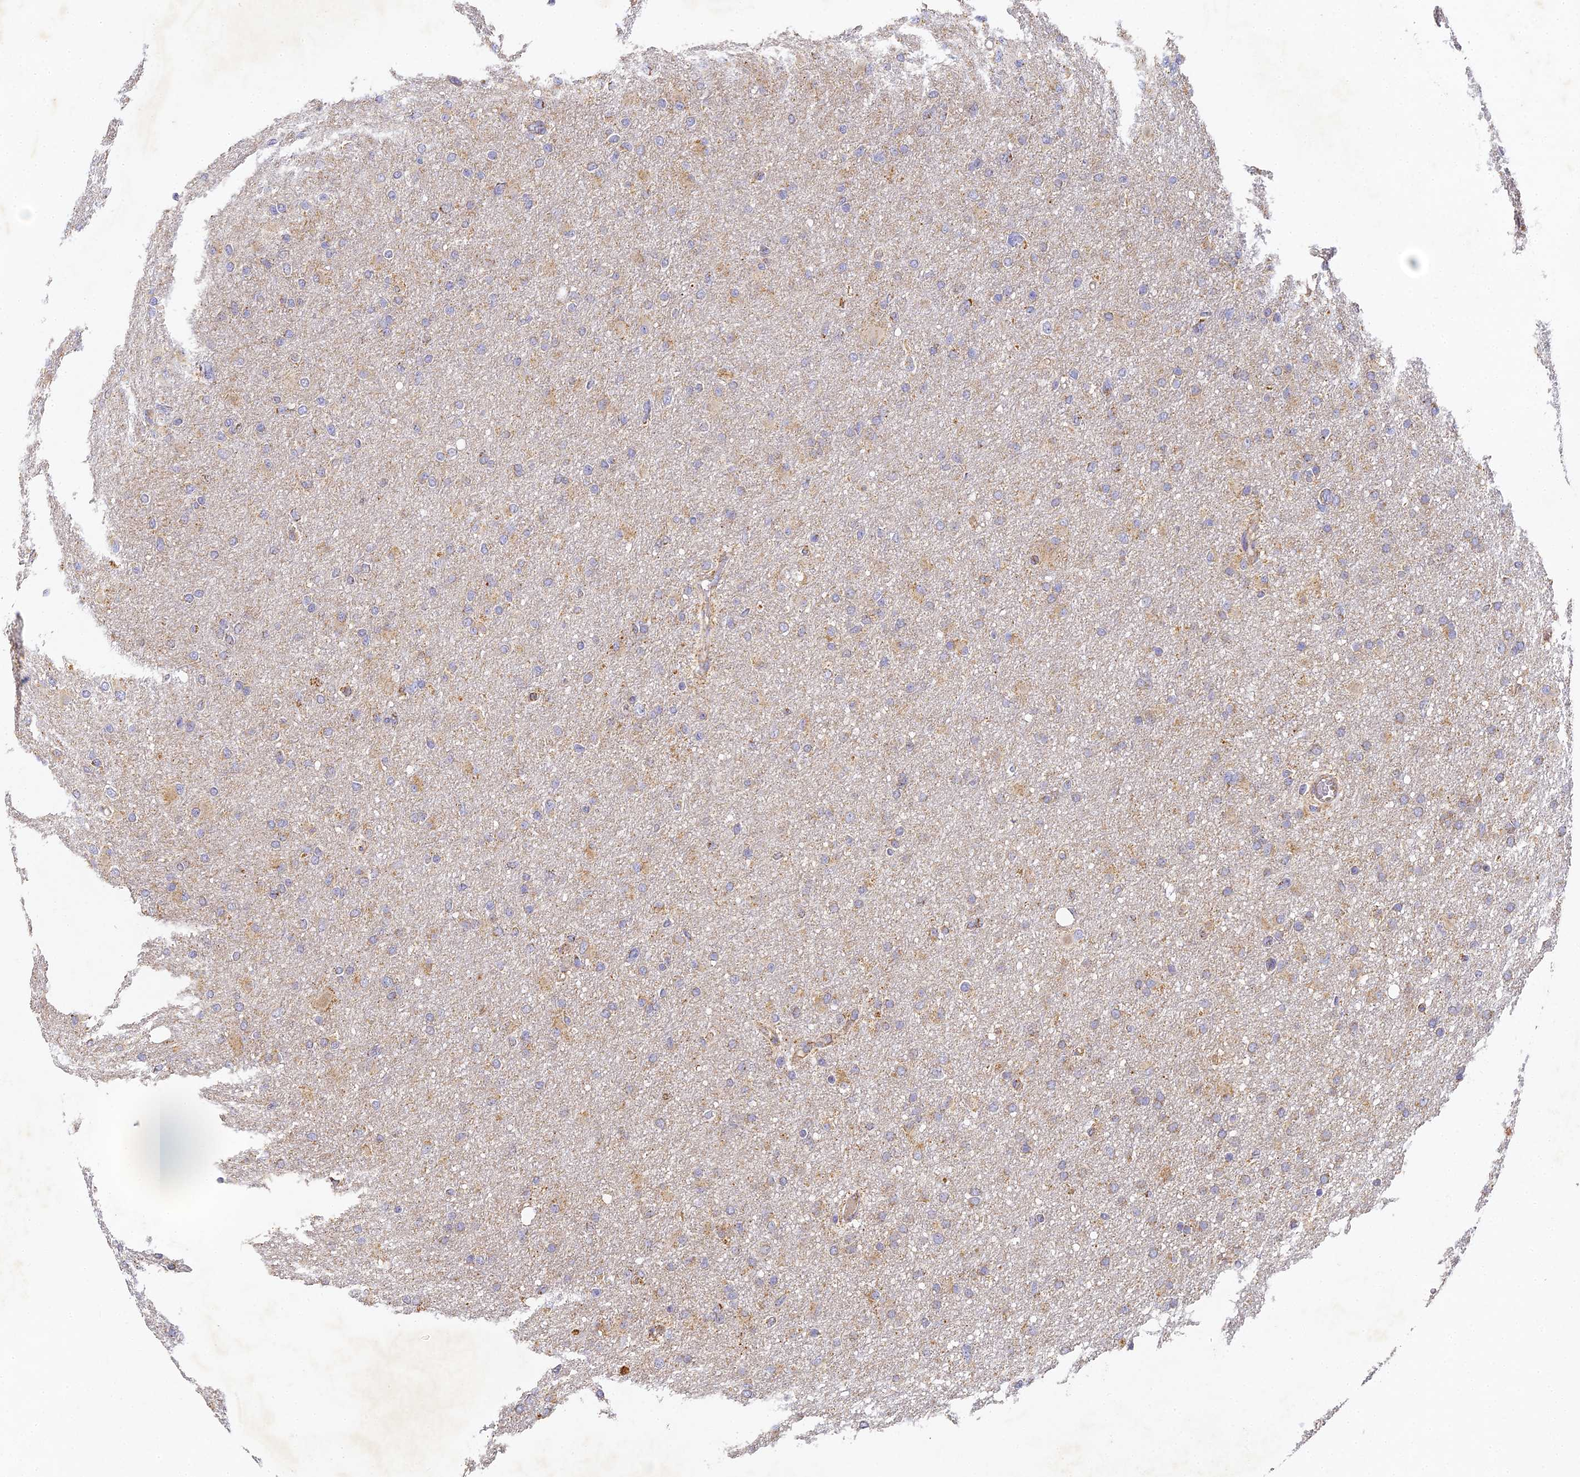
{"staining": {"intensity": "weak", "quantity": "25%-75%", "location": "cytoplasmic/membranous"}, "tissue": "glioma", "cell_type": "Tumor cells", "image_type": "cancer", "snomed": [{"axis": "morphology", "description": "Glioma, malignant, High grade"}, {"axis": "topography", "description": "Cerebral cortex"}], "caption": "DAB immunohistochemical staining of human malignant glioma (high-grade) displays weak cytoplasmic/membranous protein staining in about 25%-75% of tumor cells. Immunohistochemistry (ihc) stains the protein in brown and the nuclei are stained blue.", "gene": "DONSON", "patient": {"sex": "female", "age": 36}}